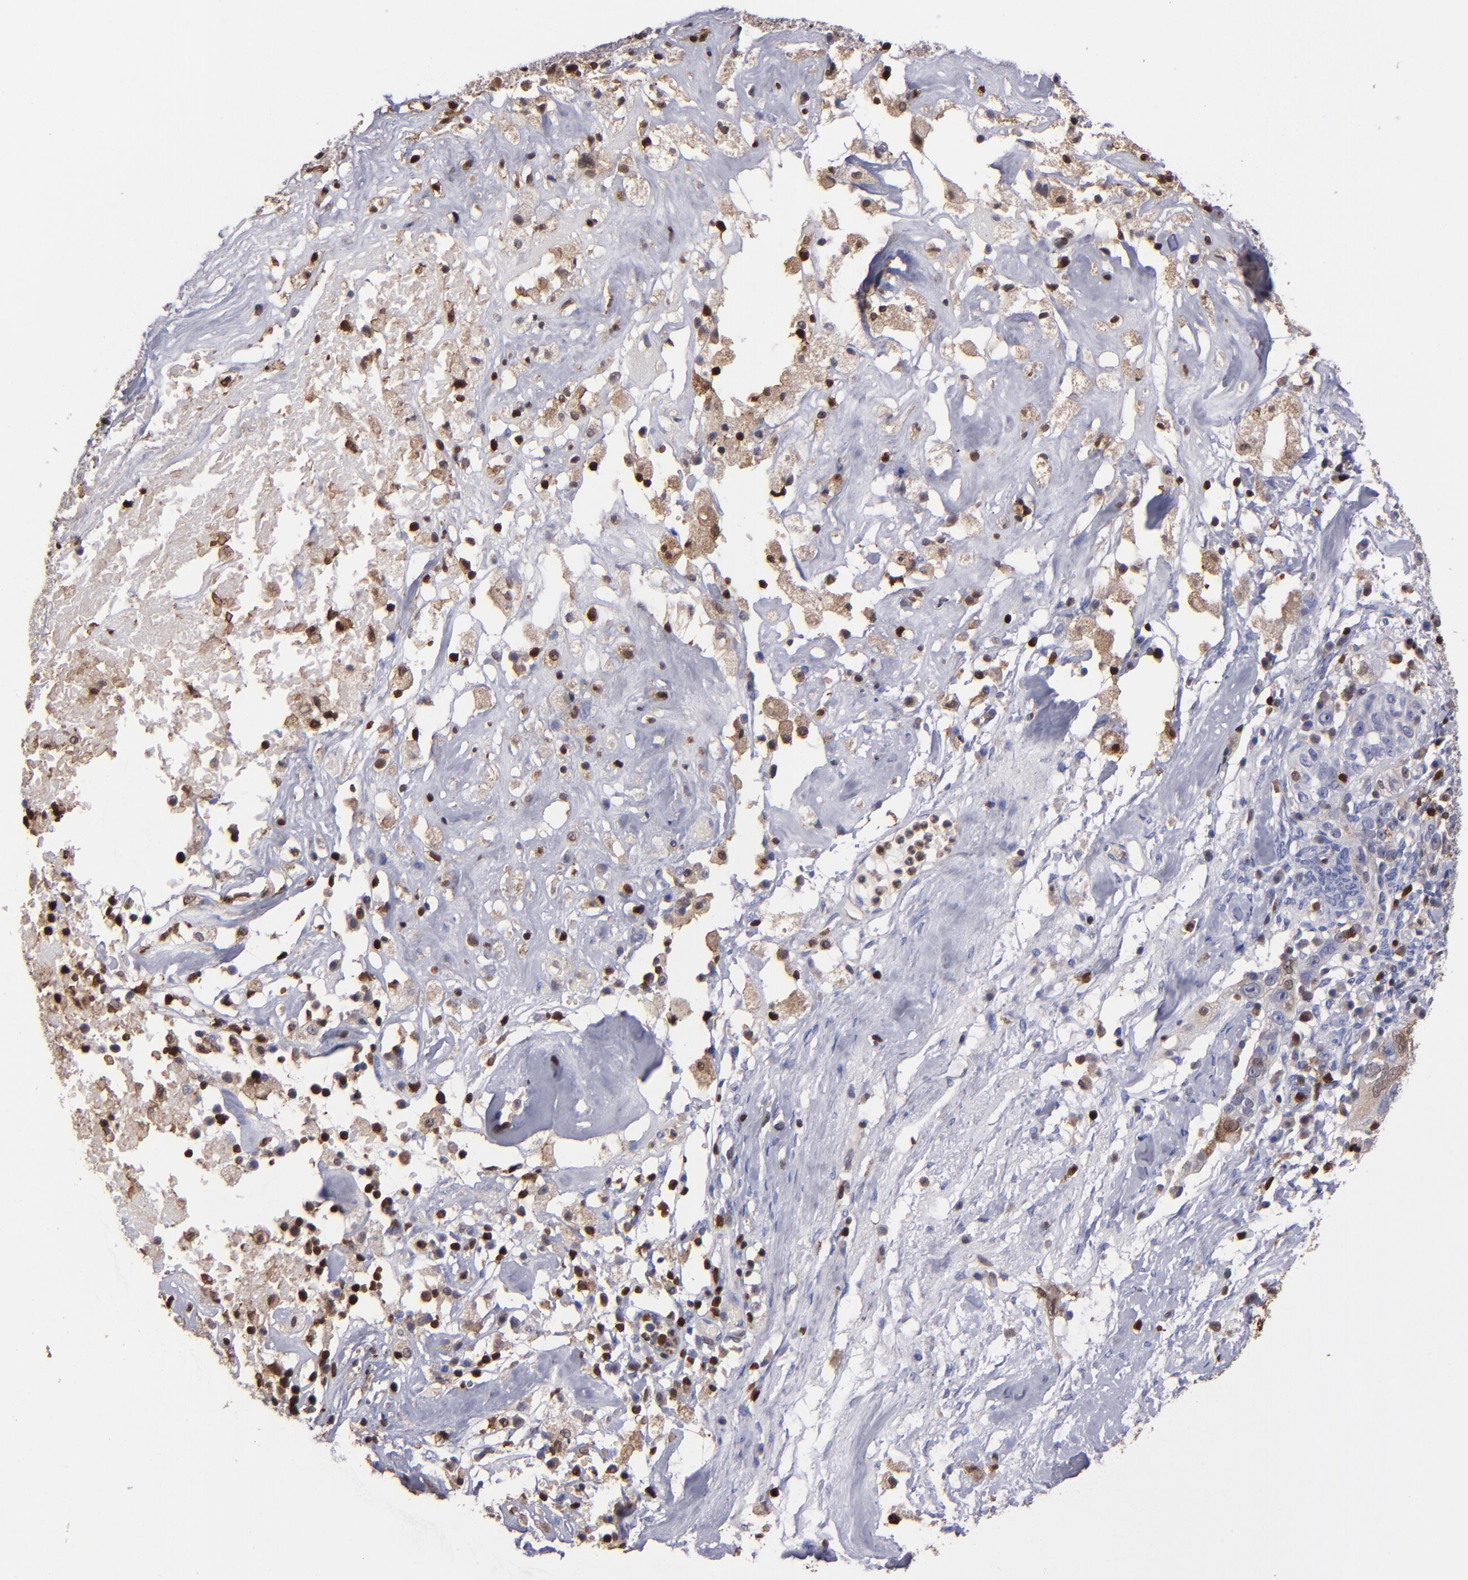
{"staining": {"intensity": "moderate", "quantity": "<25%", "location": "cytoplasmic/membranous,nuclear"}, "tissue": "ovarian cancer", "cell_type": "Tumor cells", "image_type": "cancer", "snomed": [{"axis": "morphology", "description": "Normal tissue, NOS"}, {"axis": "morphology", "description": "Cystadenocarcinoma, serous, NOS"}, {"axis": "topography", "description": "Ovary"}], "caption": "Brown immunohistochemical staining in ovarian cancer (serous cystadenocarcinoma) displays moderate cytoplasmic/membranous and nuclear expression in about <25% of tumor cells.", "gene": "S100A4", "patient": {"sex": "female", "age": 62}}